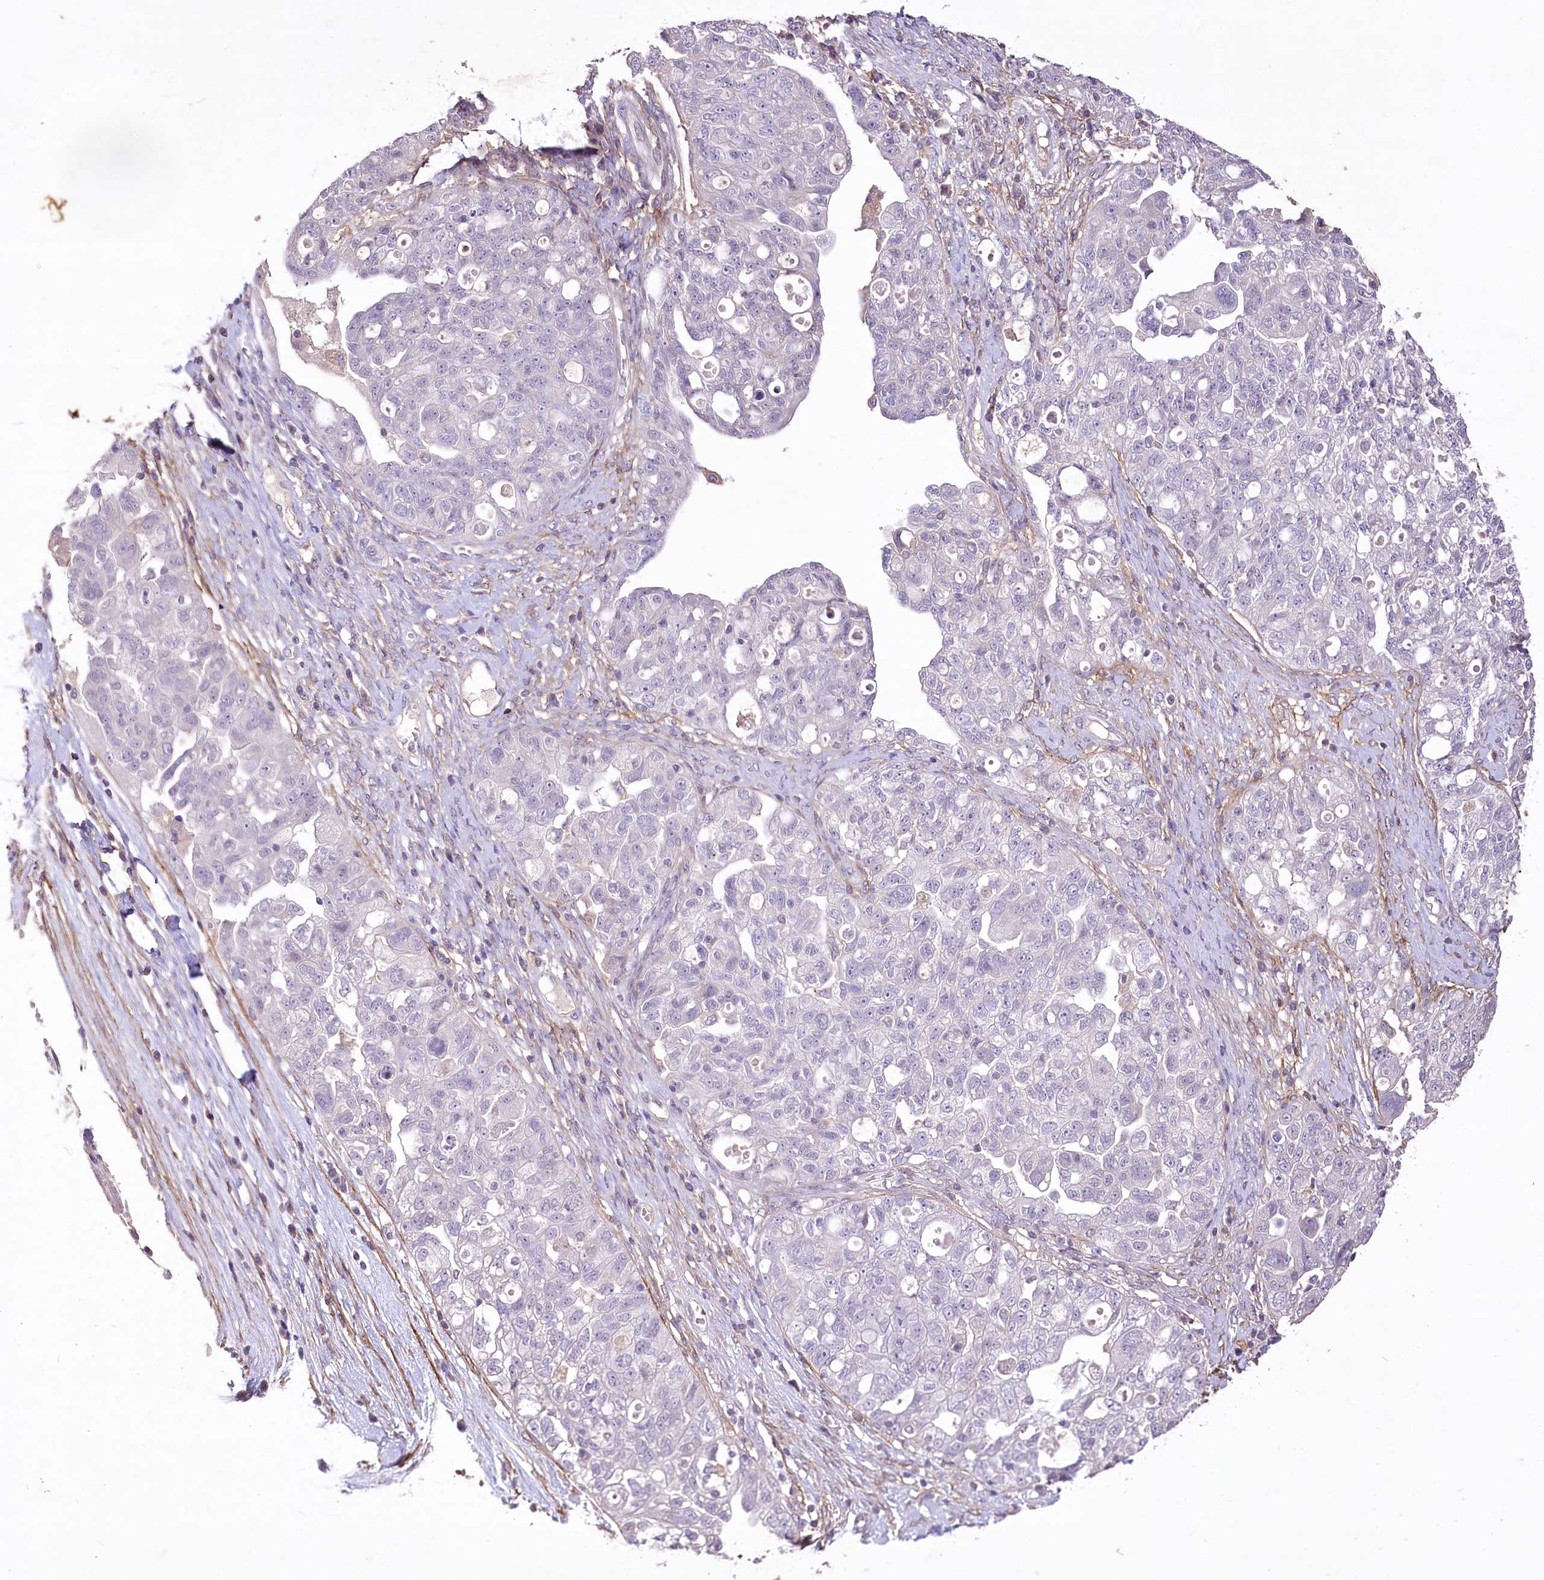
{"staining": {"intensity": "negative", "quantity": "none", "location": "none"}, "tissue": "ovarian cancer", "cell_type": "Tumor cells", "image_type": "cancer", "snomed": [{"axis": "morphology", "description": "Carcinoma, NOS"}, {"axis": "morphology", "description": "Cystadenocarcinoma, serous, NOS"}, {"axis": "topography", "description": "Ovary"}], "caption": "Human carcinoma (ovarian) stained for a protein using IHC exhibits no expression in tumor cells.", "gene": "ENPP1", "patient": {"sex": "female", "age": 69}}